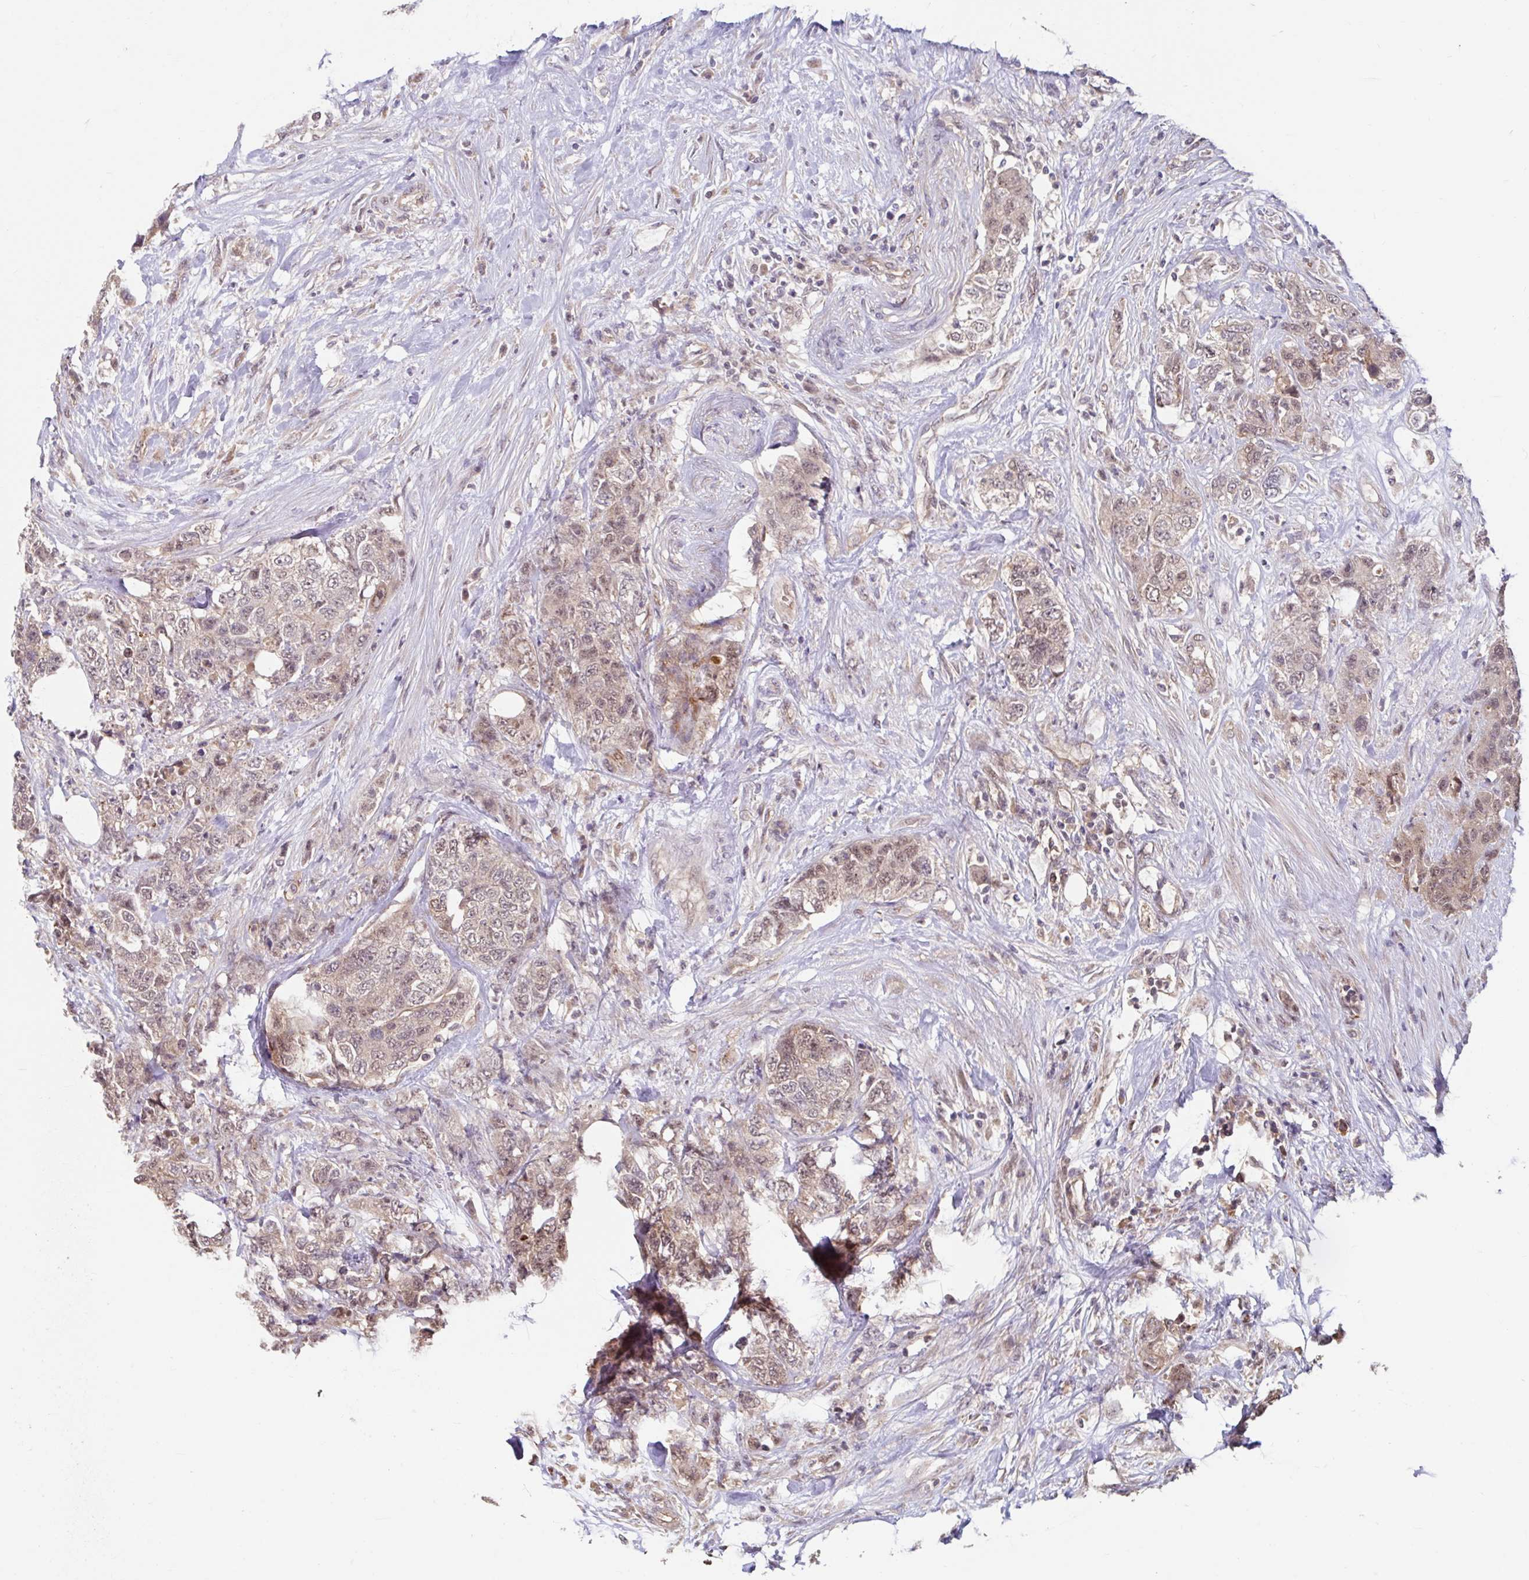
{"staining": {"intensity": "weak", "quantity": "<25%", "location": "nuclear"}, "tissue": "urothelial cancer", "cell_type": "Tumor cells", "image_type": "cancer", "snomed": [{"axis": "morphology", "description": "Urothelial carcinoma, High grade"}, {"axis": "topography", "description": "Urinary bladder"}], "caption": "The immunohistochemistry micrograph has no significant expression in tumor cells of urothelial cancer tissue.", "gene": "STYXL1", "patient": {"sex": "female", "age": 78}}